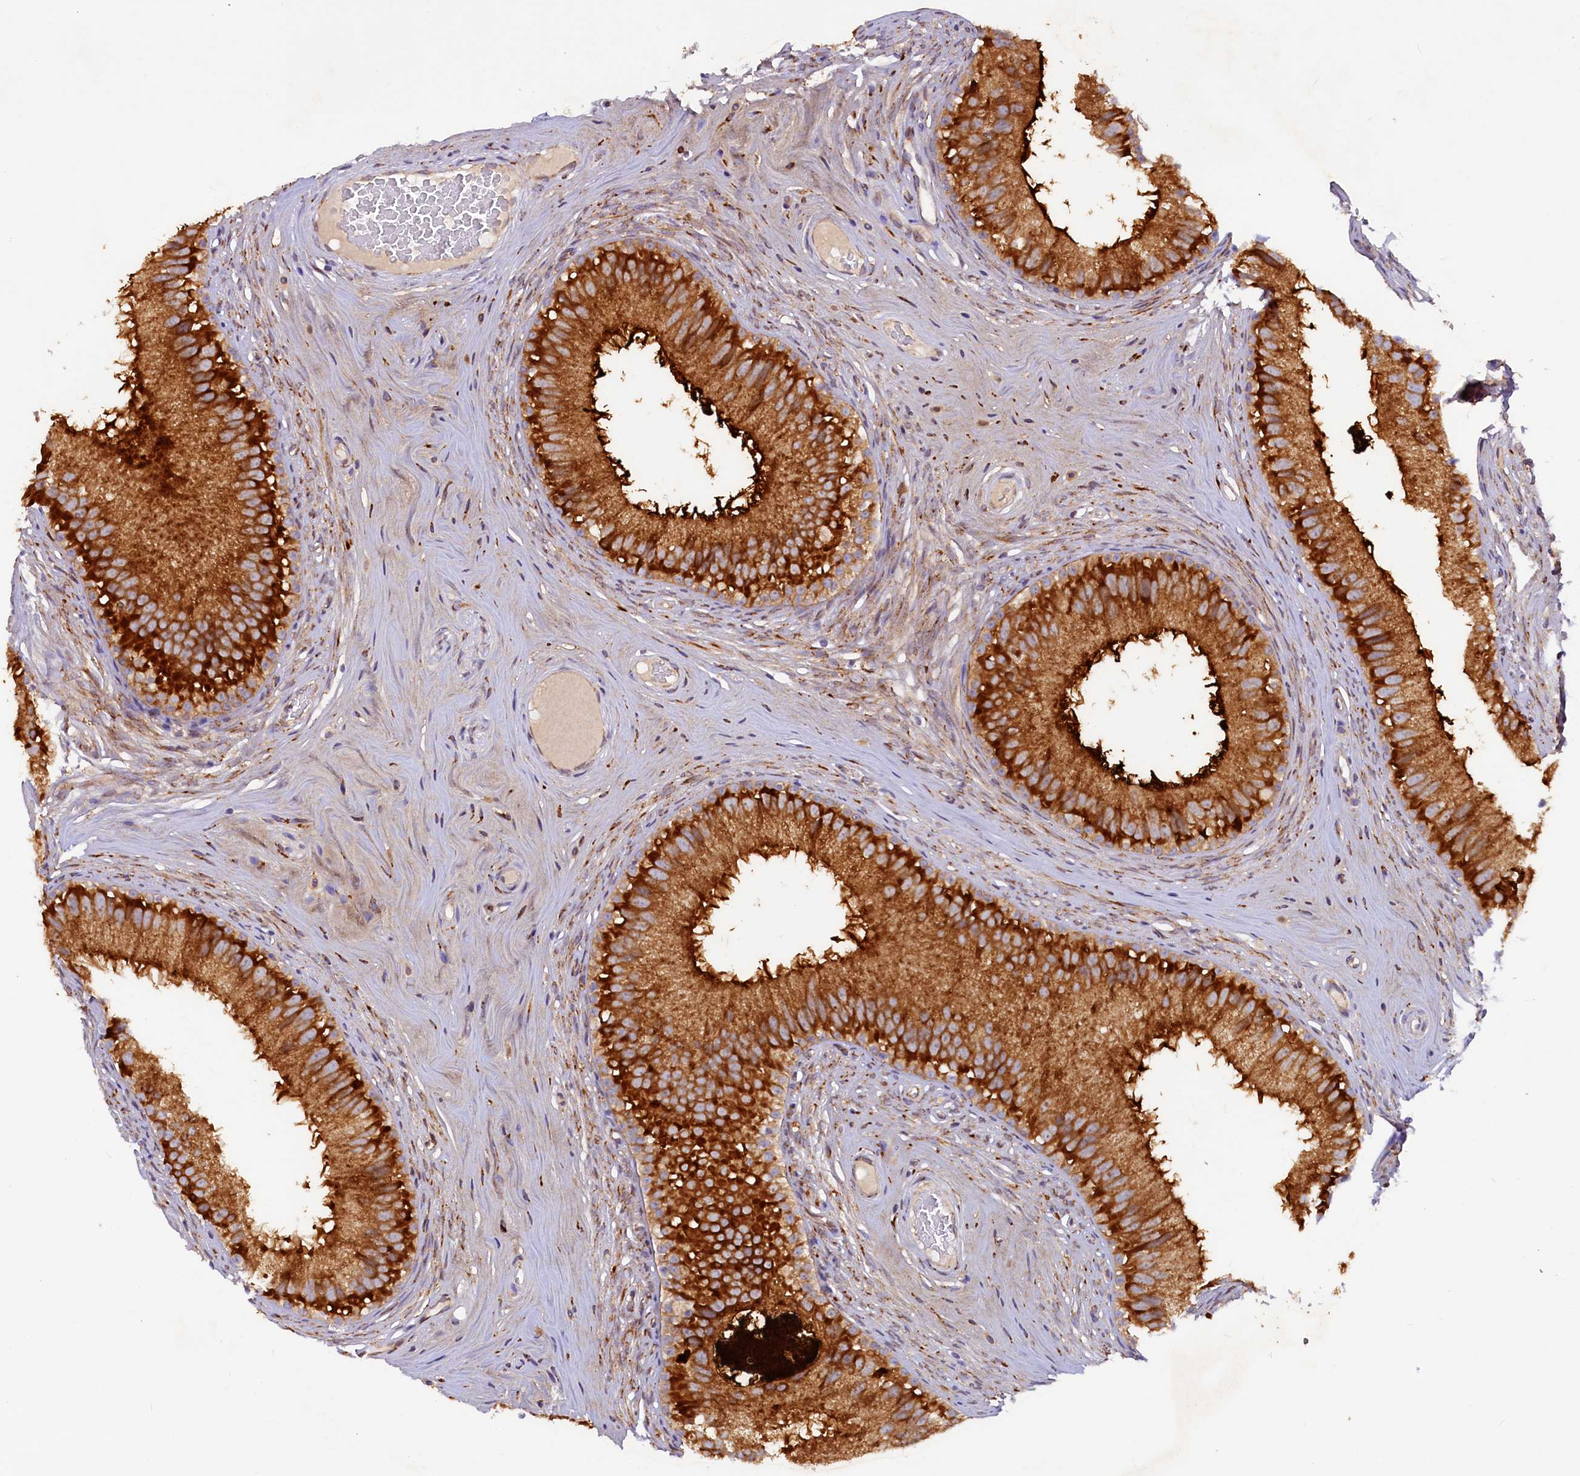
{"staining": {"intensity": "strong", "quantity": ">75%", "location": "cytoplasmic/membranous"}, "tissue": "epididymis", "cell_type": "Glandular cells", "image_type": "normal", "snomed": [{"axis": "morphology", "description": "Normal tissue, NOS"}, {"axis": "topography", "description": "Epididymis"}], "caption": "Immunohistochemistry photomicrograph of benign human epididymis stained for a protein (brown), which reveals high levels of strong cytoplasmic/membranous expression in approximately >75% of glandular cells.", "gene": "SSC5D", "patient": {"sex": "male", "age": 45}}